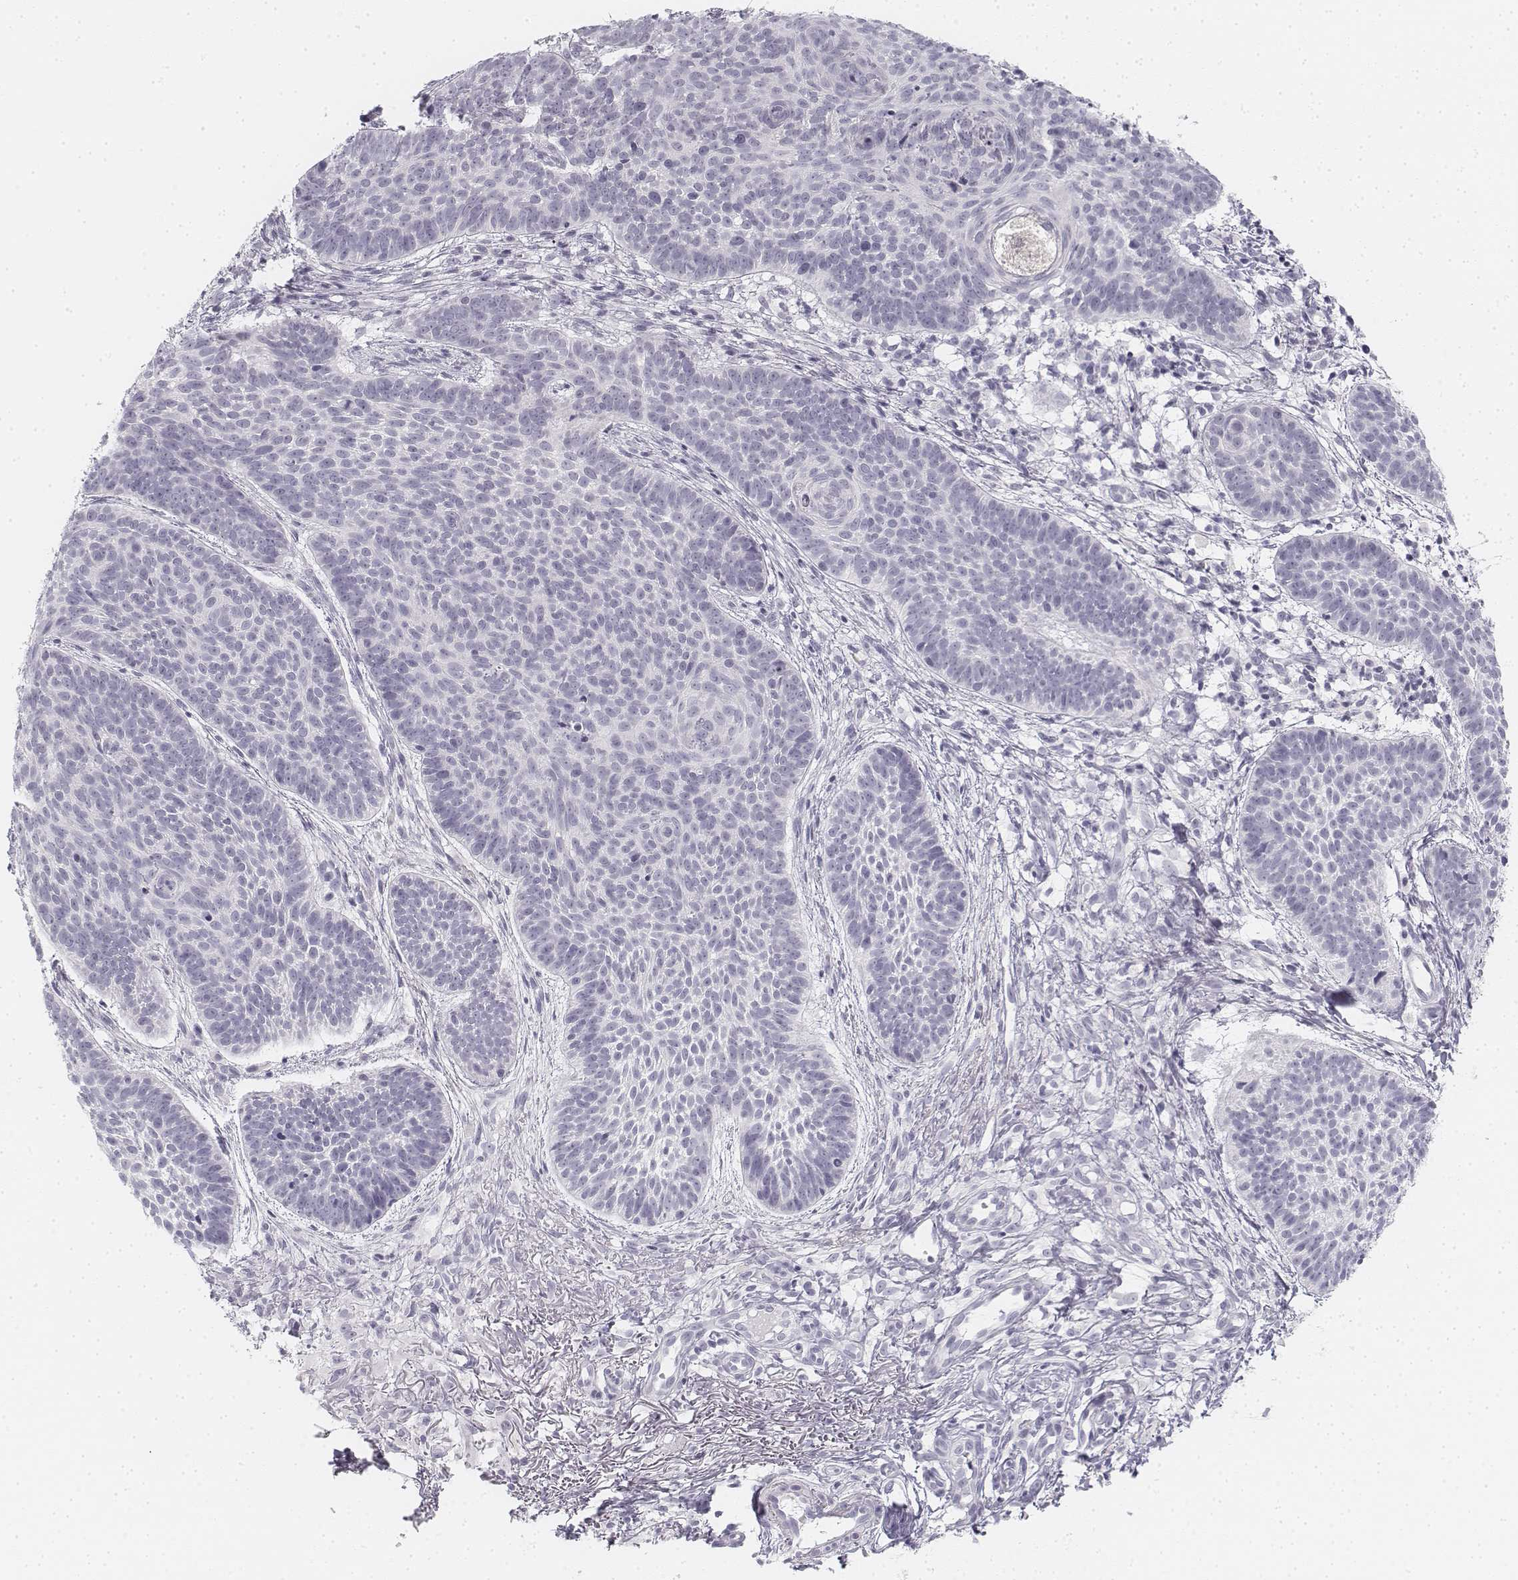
{"staining": {"intensity": "negative", "quantity": "none", "location": "none"}, "tissue": "skin cancer", "cell_type": "Tumor cells", "image_type": "cancer", "snomed": [{"axis": "morphology", "description": "Basal cell carcinoma"}, {"axis": "topography", "description": "Skin"}], "caption": "Immunohistochemistry (IHC) of skin cancer (basal cell carcinoma) displays no expression in tumor cells.", "gene": "KRT25", "patient": {"sex": "male", "age": 72}}